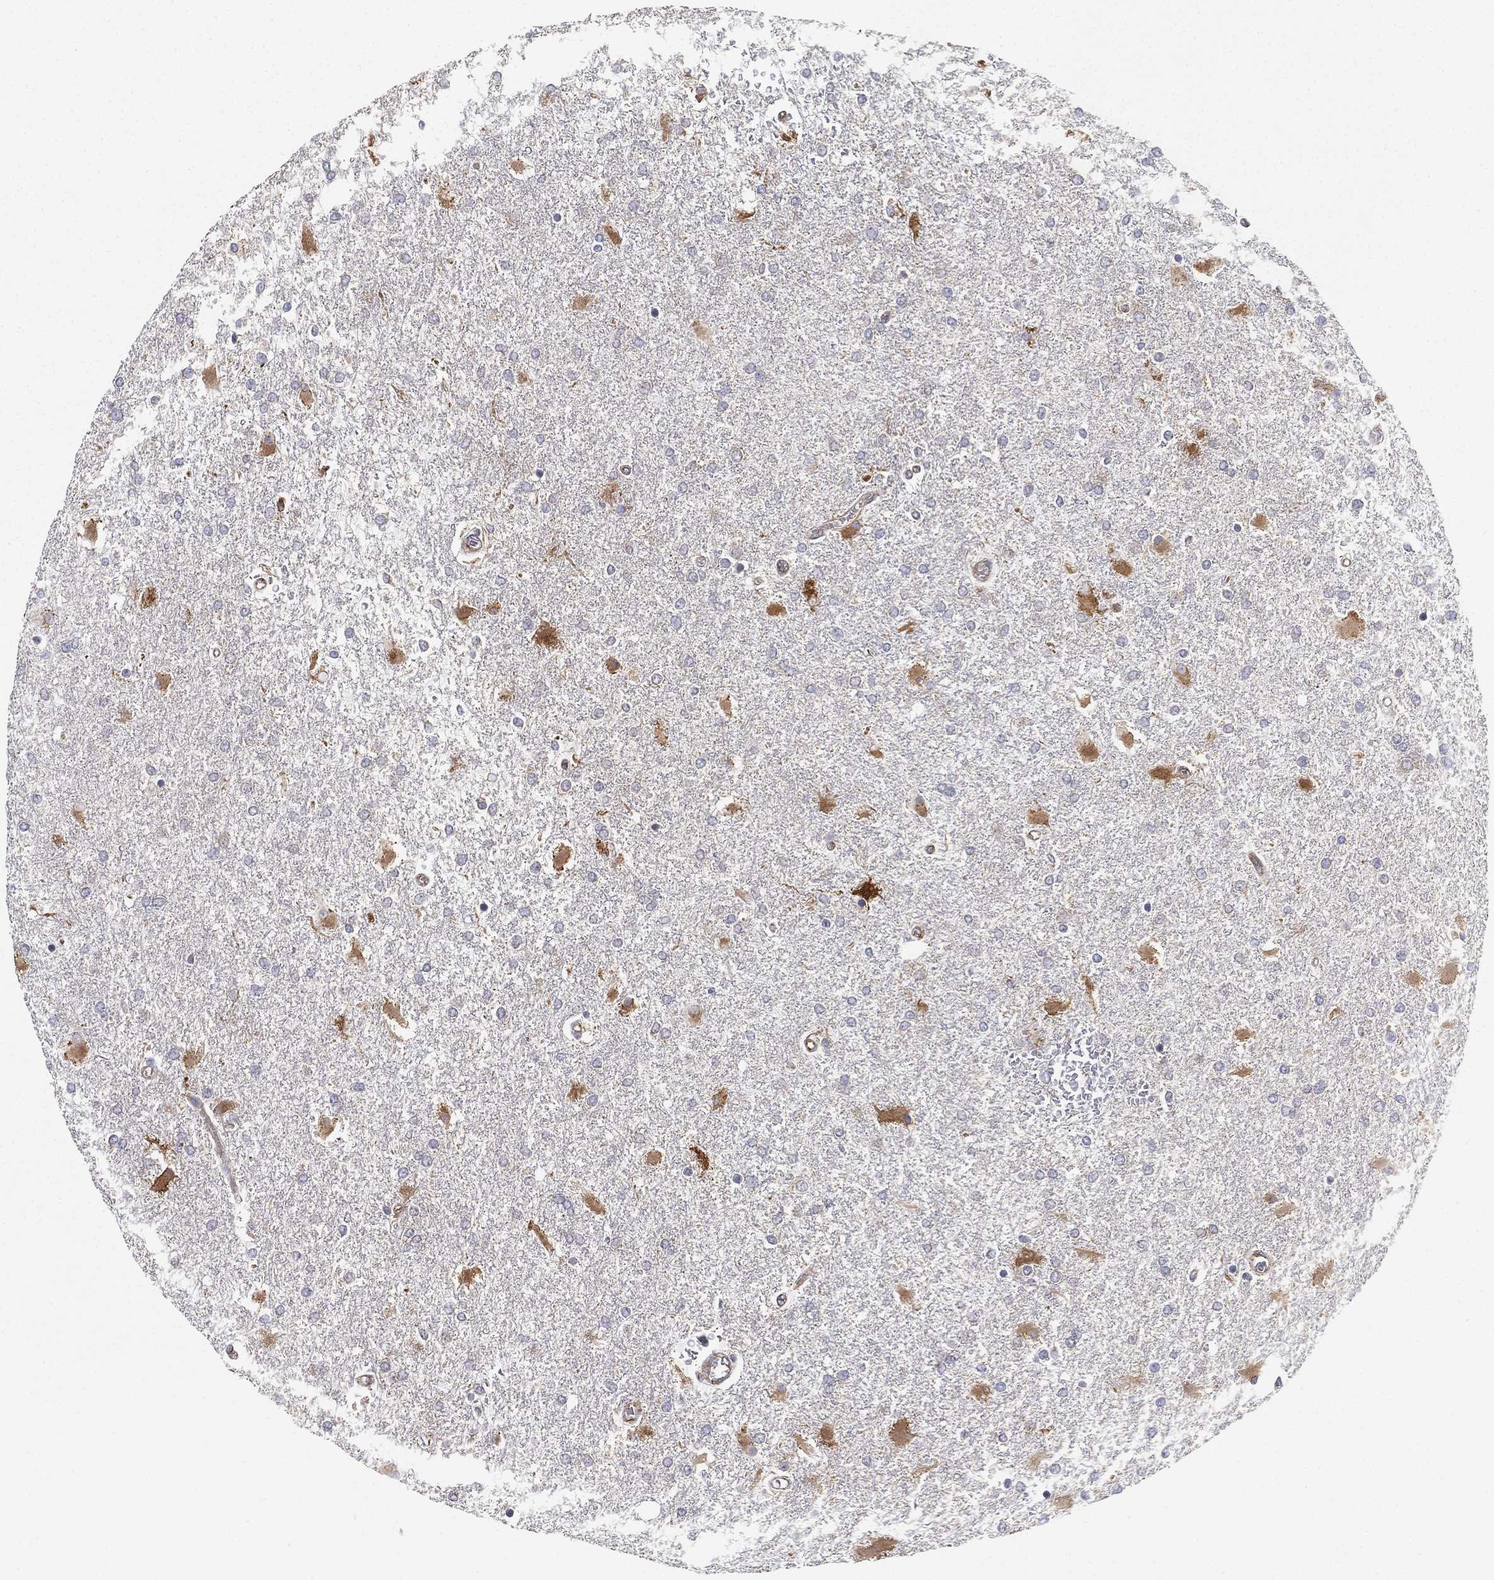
{"staining": {"intensity": "negative", "quantity": "none", "location": "none"}, "tissue": "glioma", "cell_type": "Tumor cells", "image_type": "cancer", "snomed": [{"axis": "morphology", "description": "Glioma, malignant, High grade"}, {"axis": "topography", "description": "Cerebral cortex"}], "caption": "This histopathology image is of glioma stained with immunohistochemistry to label a protein in brown with the nuclei are counter-stained blue. There is no expression in tumor cells.", "gene": "CYB5B", "patient": {"sex": "male", "age": 79}}